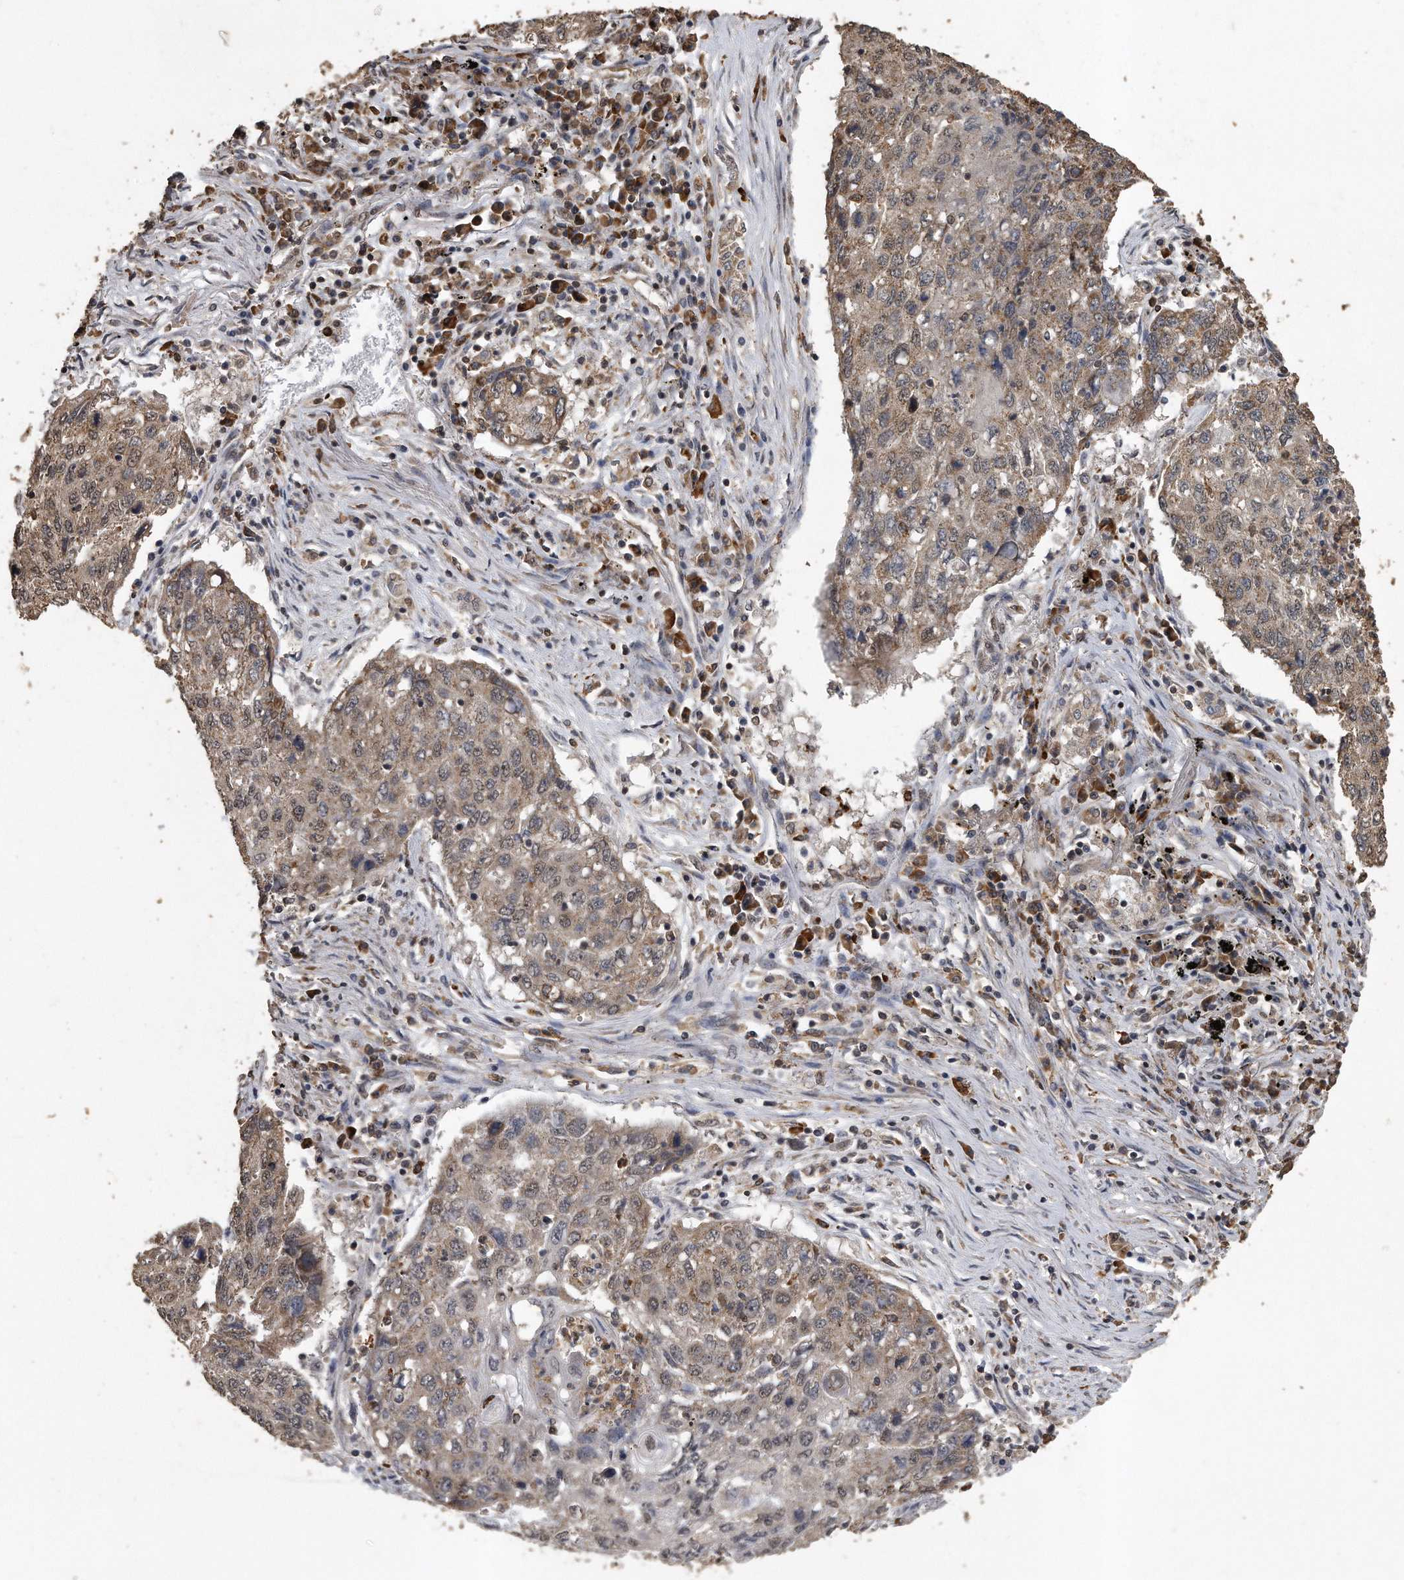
{"staining": {"intensity": "weak", "quantity": "25%-75%", "location": "cytoplasmic/membranous"}, "tissue": "lung cancer", "cell_type": "Tumor cells", "image_type": "cancer", "snomed": [{"axis": "morphology", "description": "Squamous cell carcinoma, NOS"}, {"axis": "topography", "description": "Lung"}], "caption": "There is low levels of weak cytoplasmic/membranous staining in tumor cells of lung squamous cell carcinoma, as demonstrated by immunohistochemical staining (brown color).", "gene": "CRYZL1", "patient": {"sex": "female", "age": 63}}